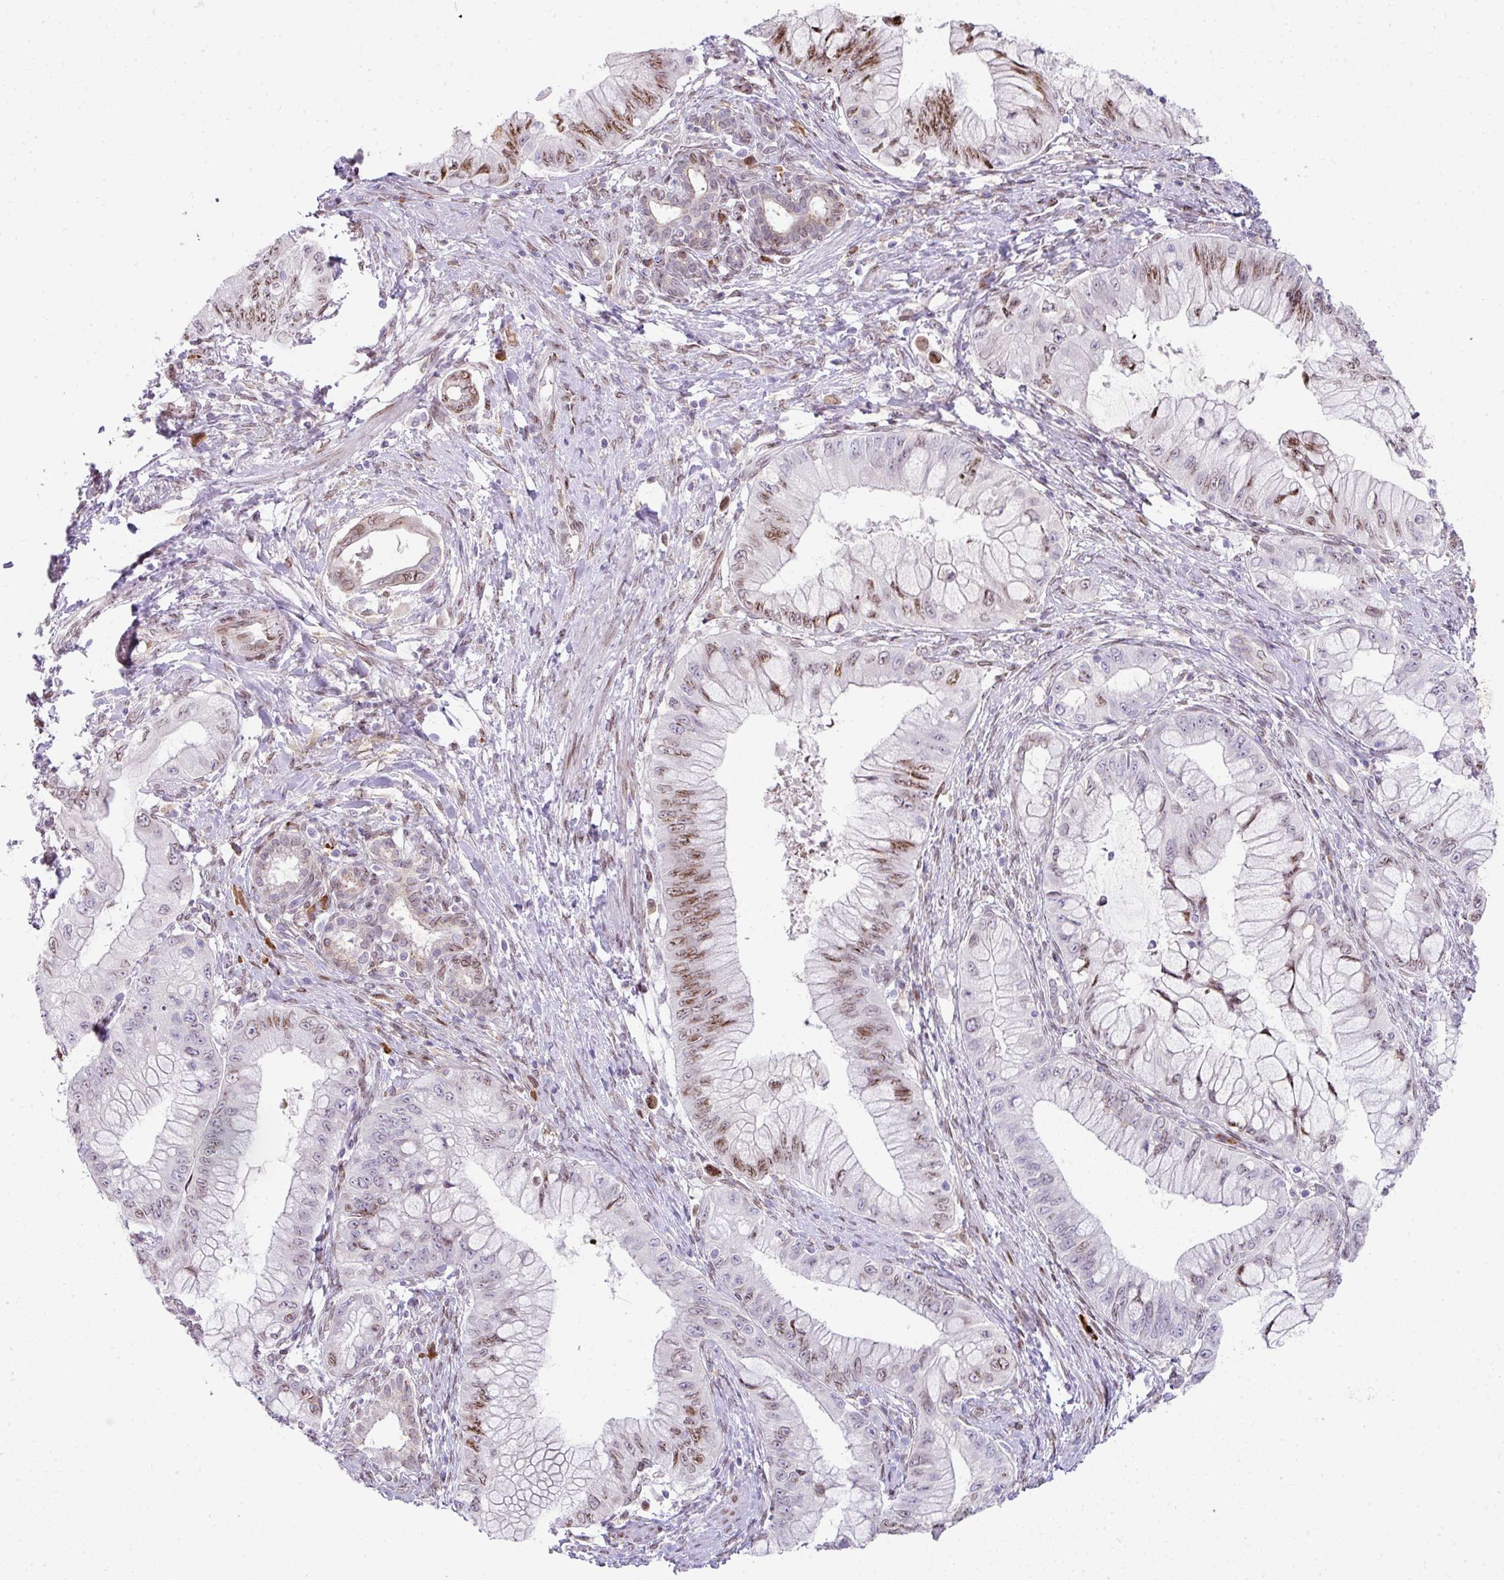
{"staining": {"intensity": "moderate", "quantity": "25%-75%", "location": "nuclear"}, "tissue": "pancreatic cancer", "cell_type": "Tumor cells", "image_type": "cancer", "snomed": [{"axis": "morphology", "description": "Adenocarcinoma, NOS"}, {"axis": "topography", "description": "Pancreas"}], "caption": "Moderate nuclear positivity is seen in about 25%-75% of tumor cells in pancreatic cancer (adenocarcinoma). (Brightfield microscopy of DAB IHC at high magnification).", "gene": "PLK1", "patient": {"sex": "male", "age": 48}}